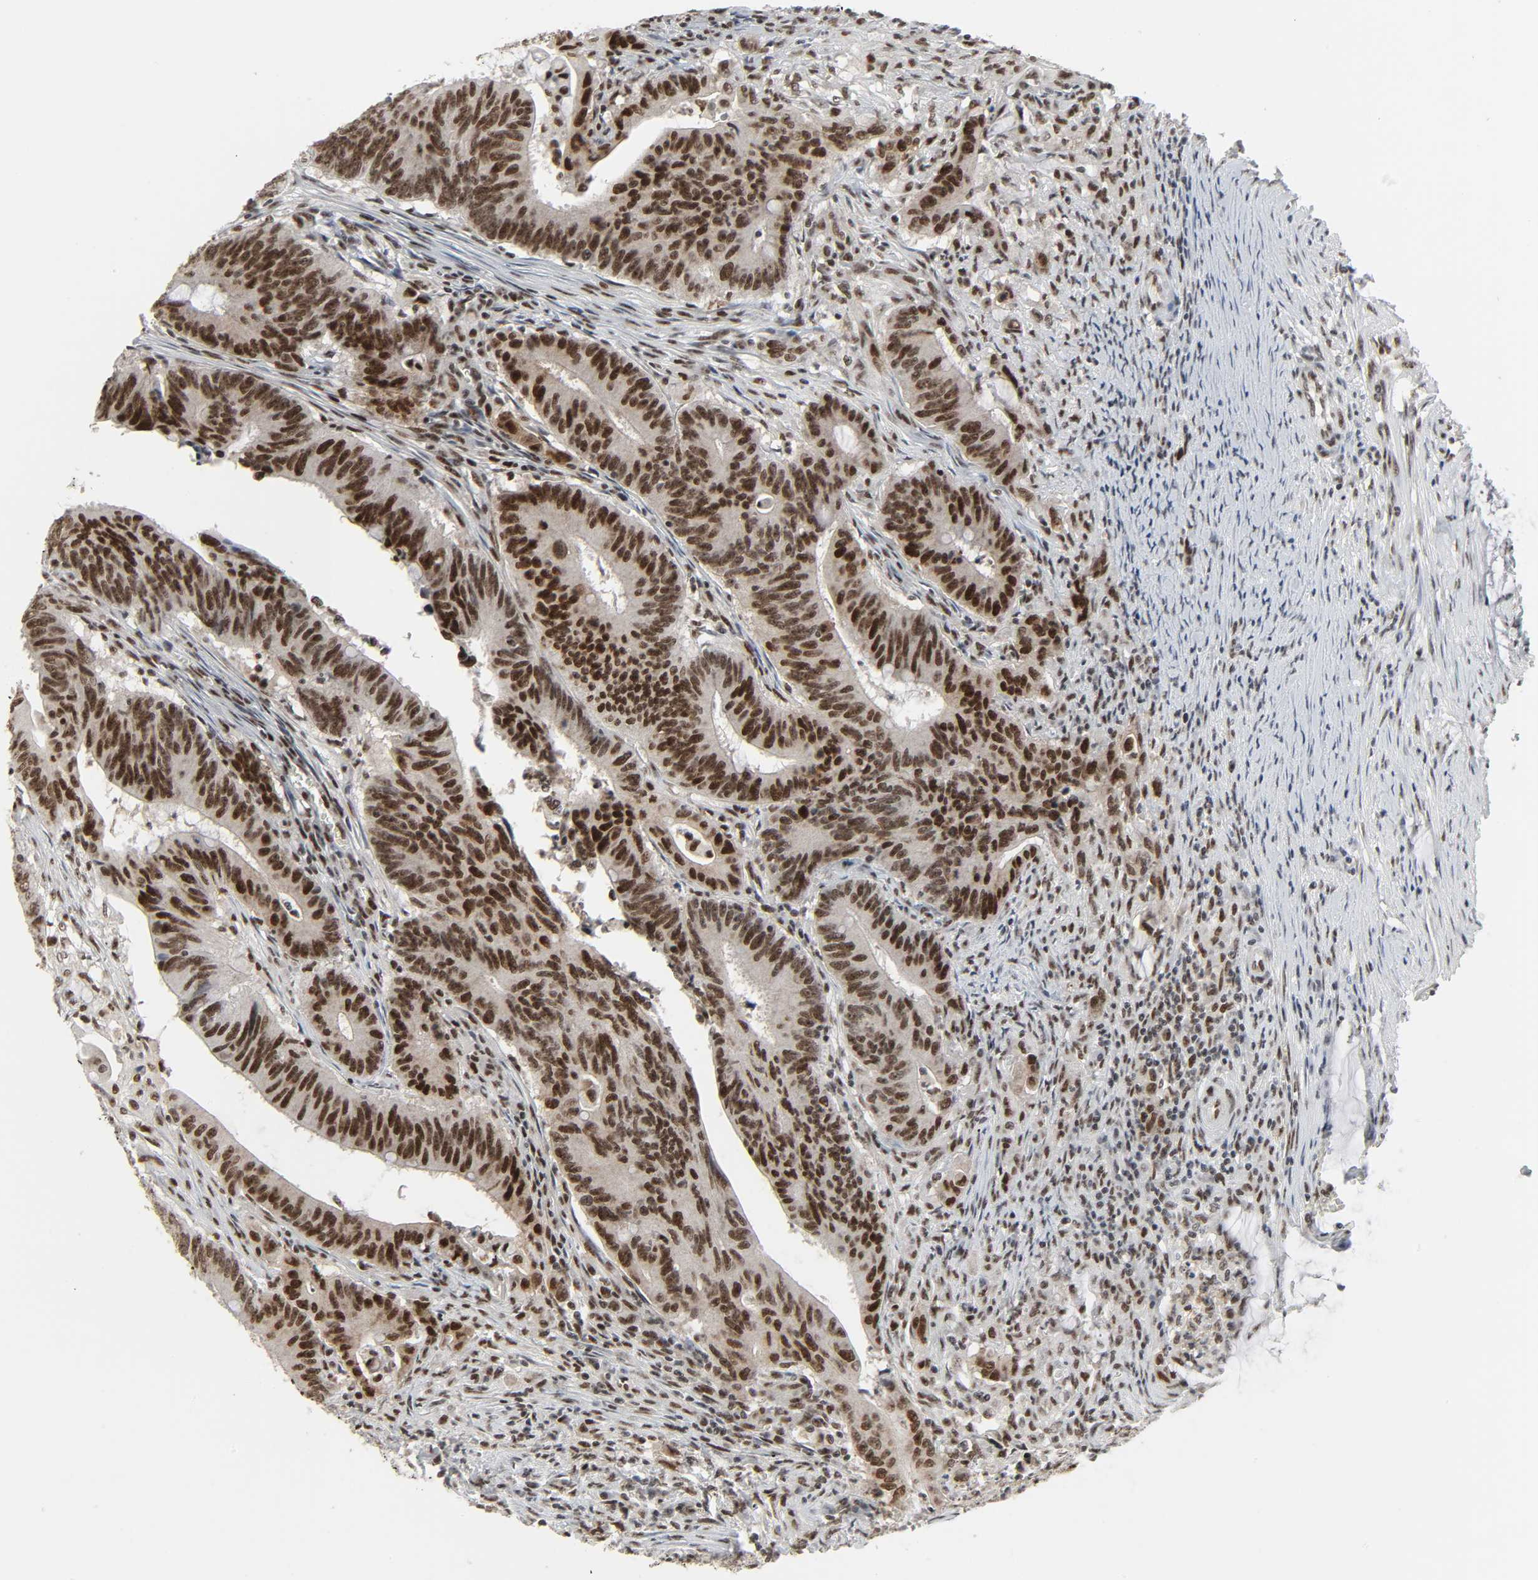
{"staining": {"intensity": "strong", "quantity": ">75%", "location": "nuclear"}, "tissue": "colorectal cancer", "cell_type": "Tumor cells", "image_type": "cancer", "snomed": [{"axis": "morphology", "description": "Adenocarcinoma, NOS"}, {"axis": "topography", "description": "Colon"}], "caption": "Tumor cells display high levels of strong nuclear expression in approximately >75% of cells in colorectal cancer (adenocarcinoma). (Brightfield microscopy of DAB IHC at high magnification).", "gene": "CDK7", "patient": {"sex": "male", "age": 45}}